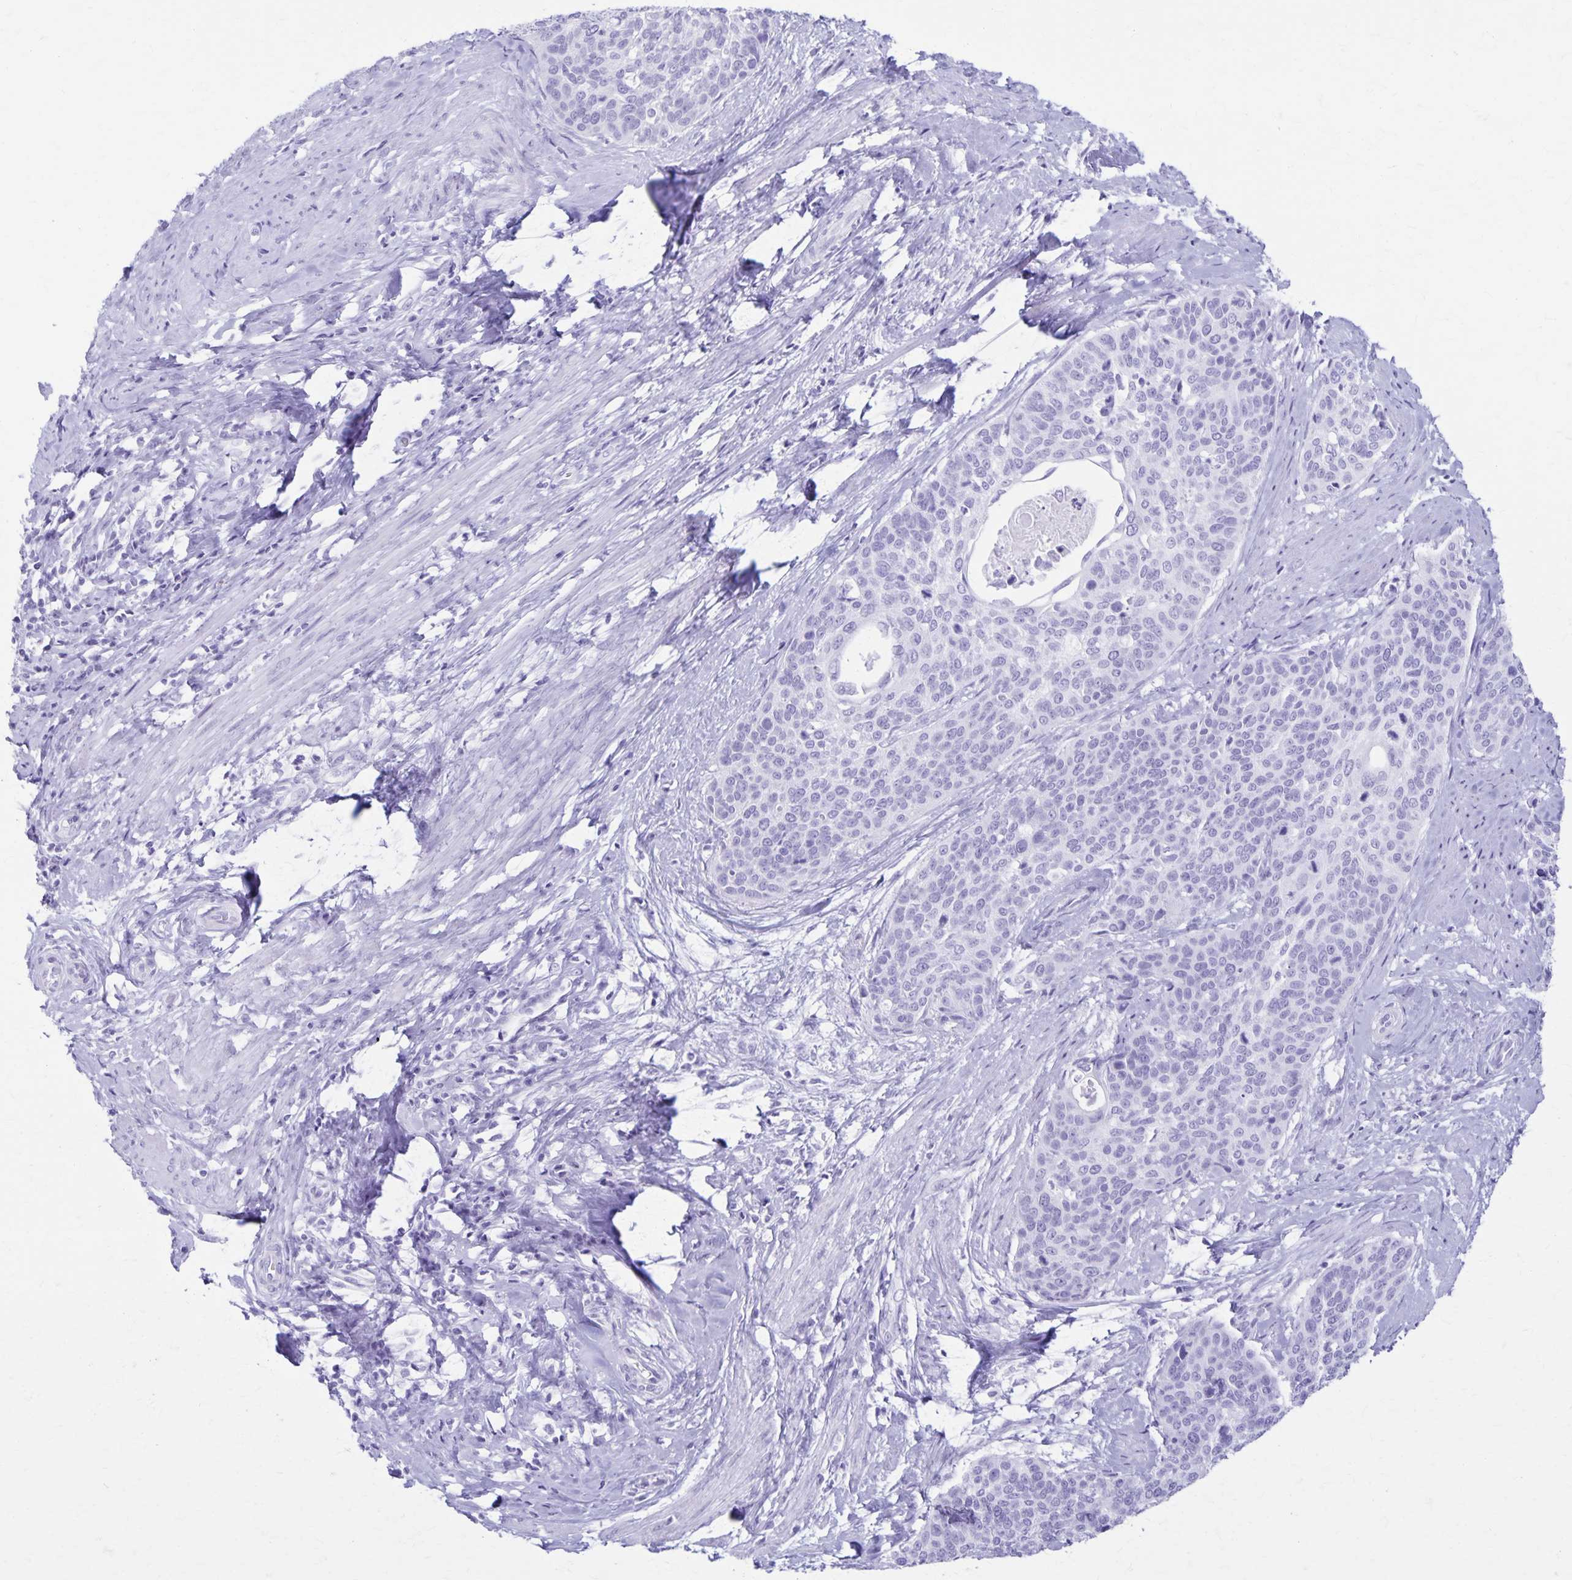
{"staining": {"intensity": "negative", "quantity": "none", "location": "none"}, "tissue": "cervical cancer", "cell_type": "Tumor cells", "image_type": "cancer", "snomed": [{"axis": "morphology", "description": "Squamous cell carcinoma, NOS"}, {"axis": "topography", "description": "Cervix"}], "caption": "Tumor cells are negative for brown protein staining in cervical cancer (squamous cell carcinoma).", "gene": "DEFA5", "patient": {"sex": "female", "age": 69}}